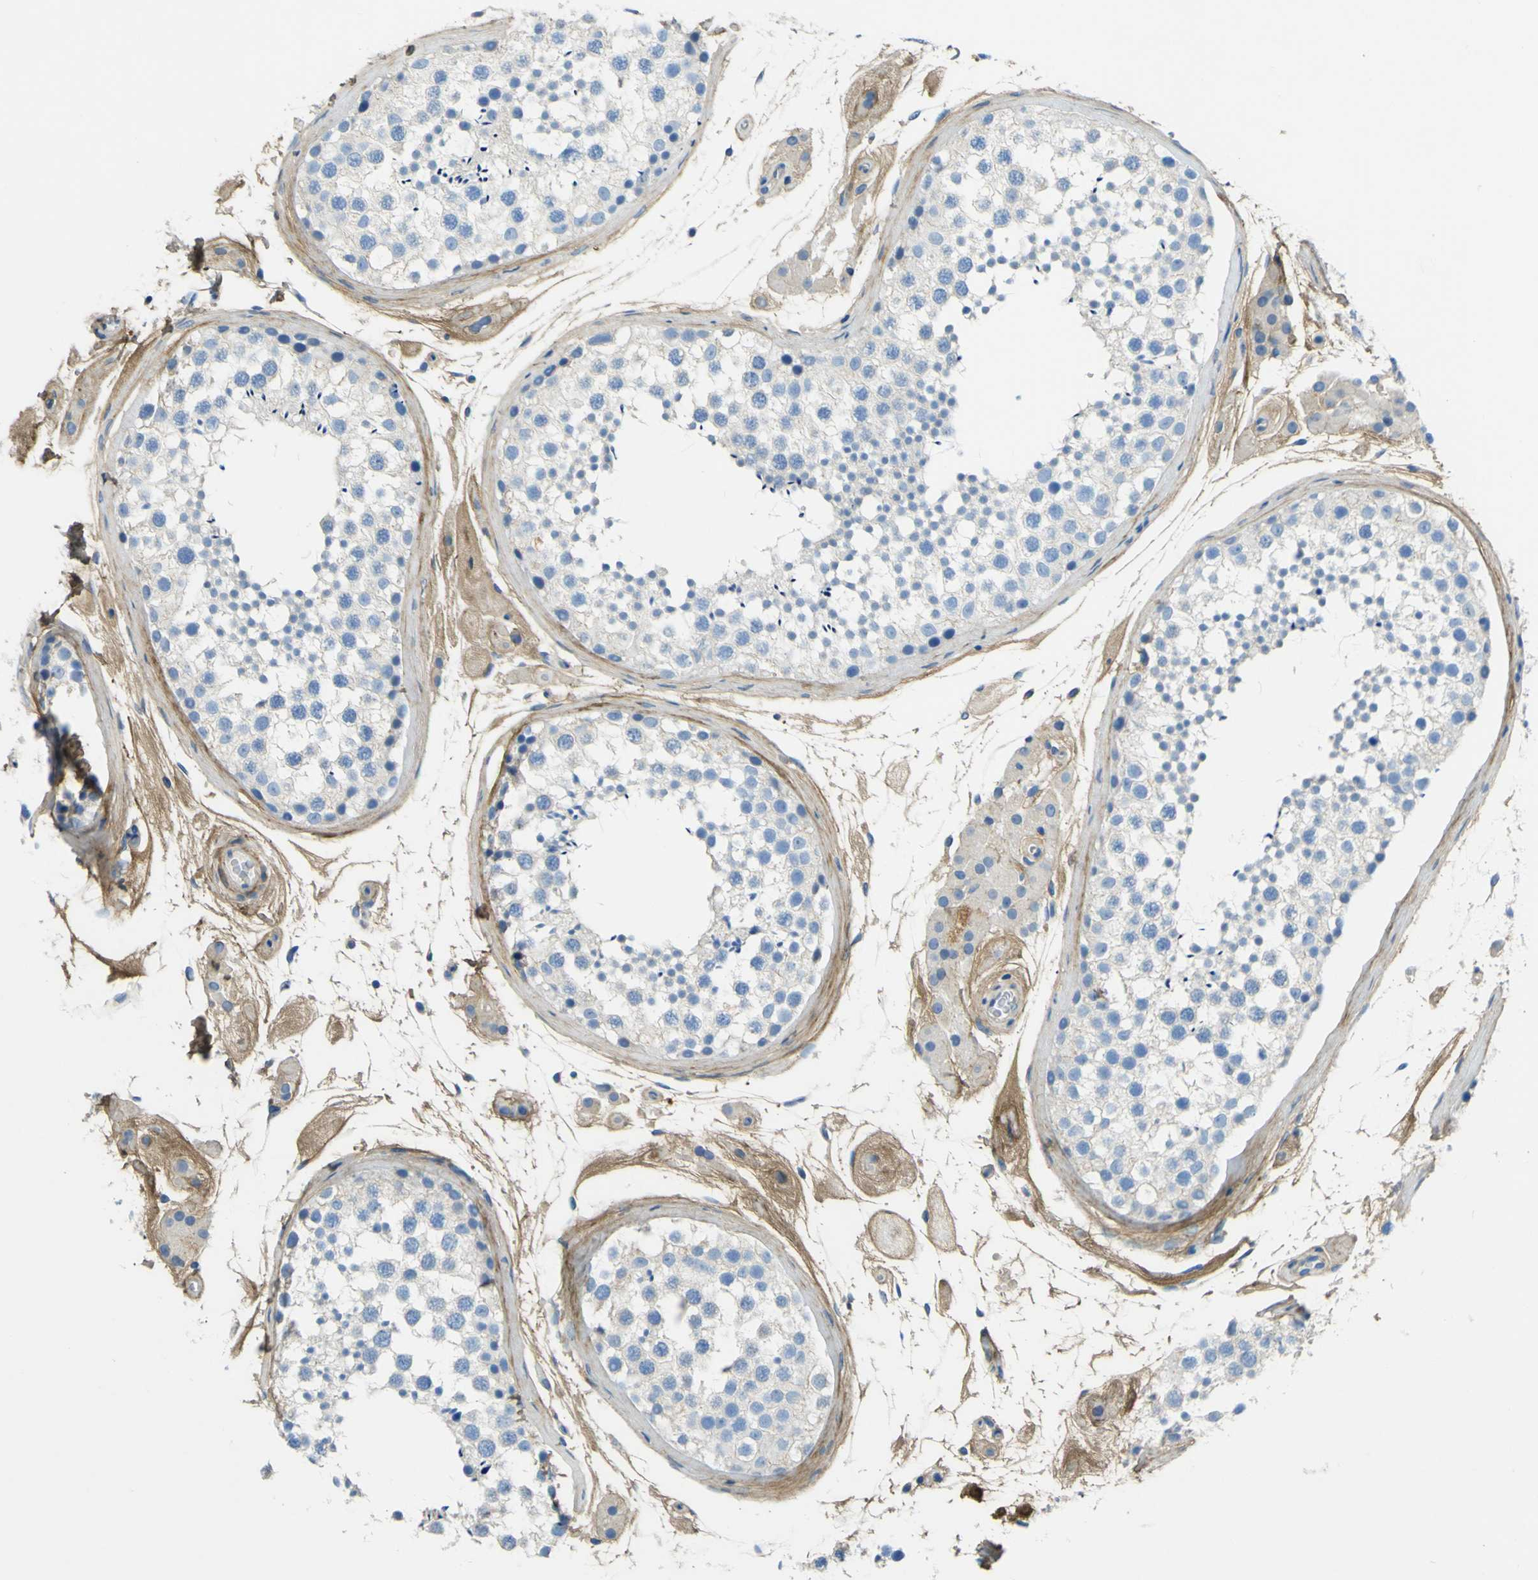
{"staining": {"intensity": "negative", "quantity": "none", "location": "none"}, "tissue": "testis", "cell_type": "Cells in seminiferous ducts", "image_type": "normal", "snomed": [{"axis": "morphology", "description": "Normal tissue, NOS"}, {"axis": "topography", "description": "Testis"}], "caption": "A high-resolution image shows immunohistochemistry (IHC) staining of benign testis, which shows no significant staining in cells in seminiferous ducts.", "gene": "OGN", "patient": {"sex": "male", "age": 46}}